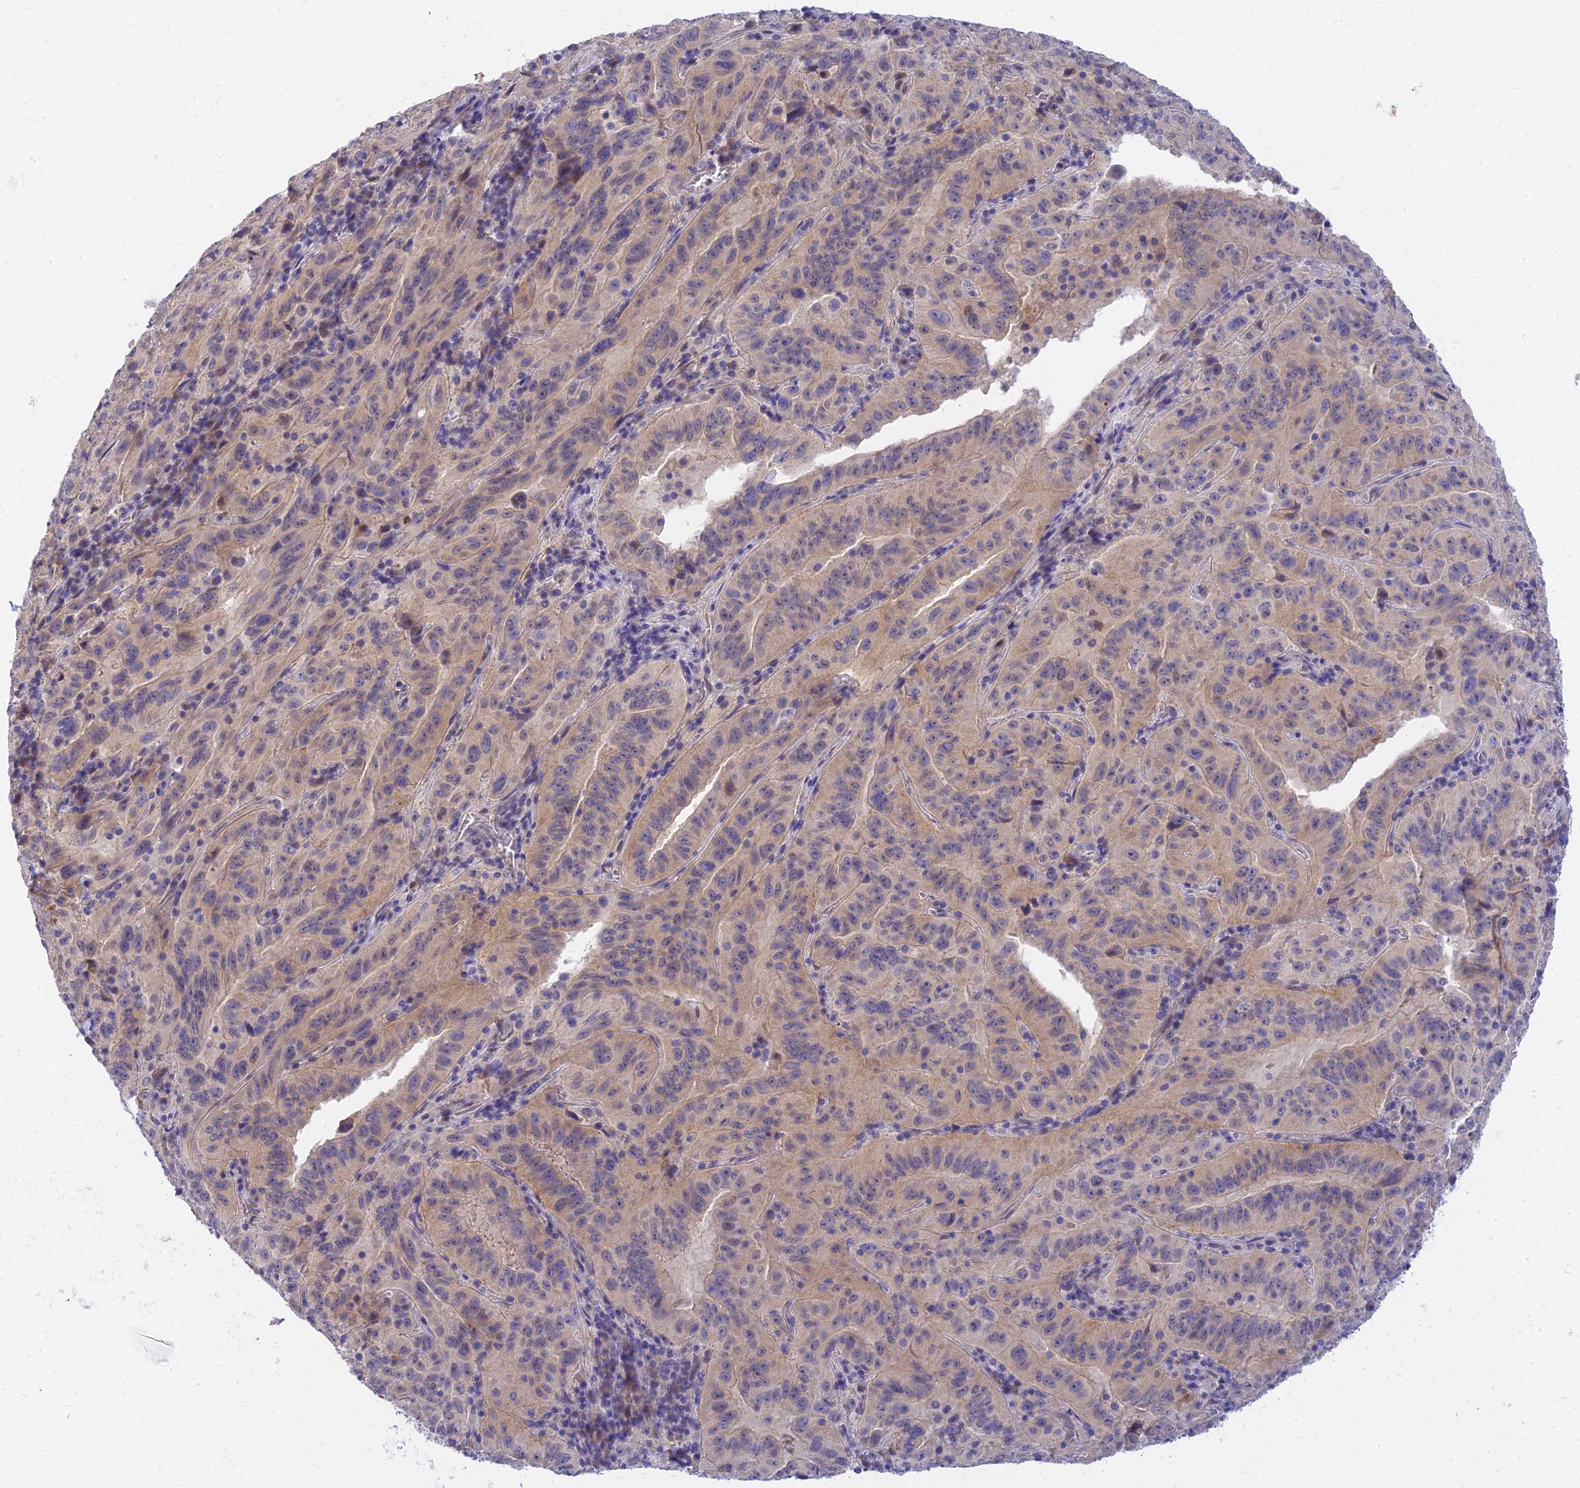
{"staining": {"intensity": "weak", "quantity": "<25%", "location": "cytoplasmic/membranous,nuclear"}, "tissue": "pancreatic cancer", "cell_type": "Tumor cells", "image_type": "cancer", "snomed": [{"axis": "morphology", "description": "Adenocarcinoma, NOS"}, {"axis": "topography", "description": "Pancreas"}], "caption": "Protein analysis of pancreatic cancer (adenocarcinoma) shows no significant positivity in tumor cells.", "gene": "ANKS4B", "patient": {"sex": "male", "age": 63}}